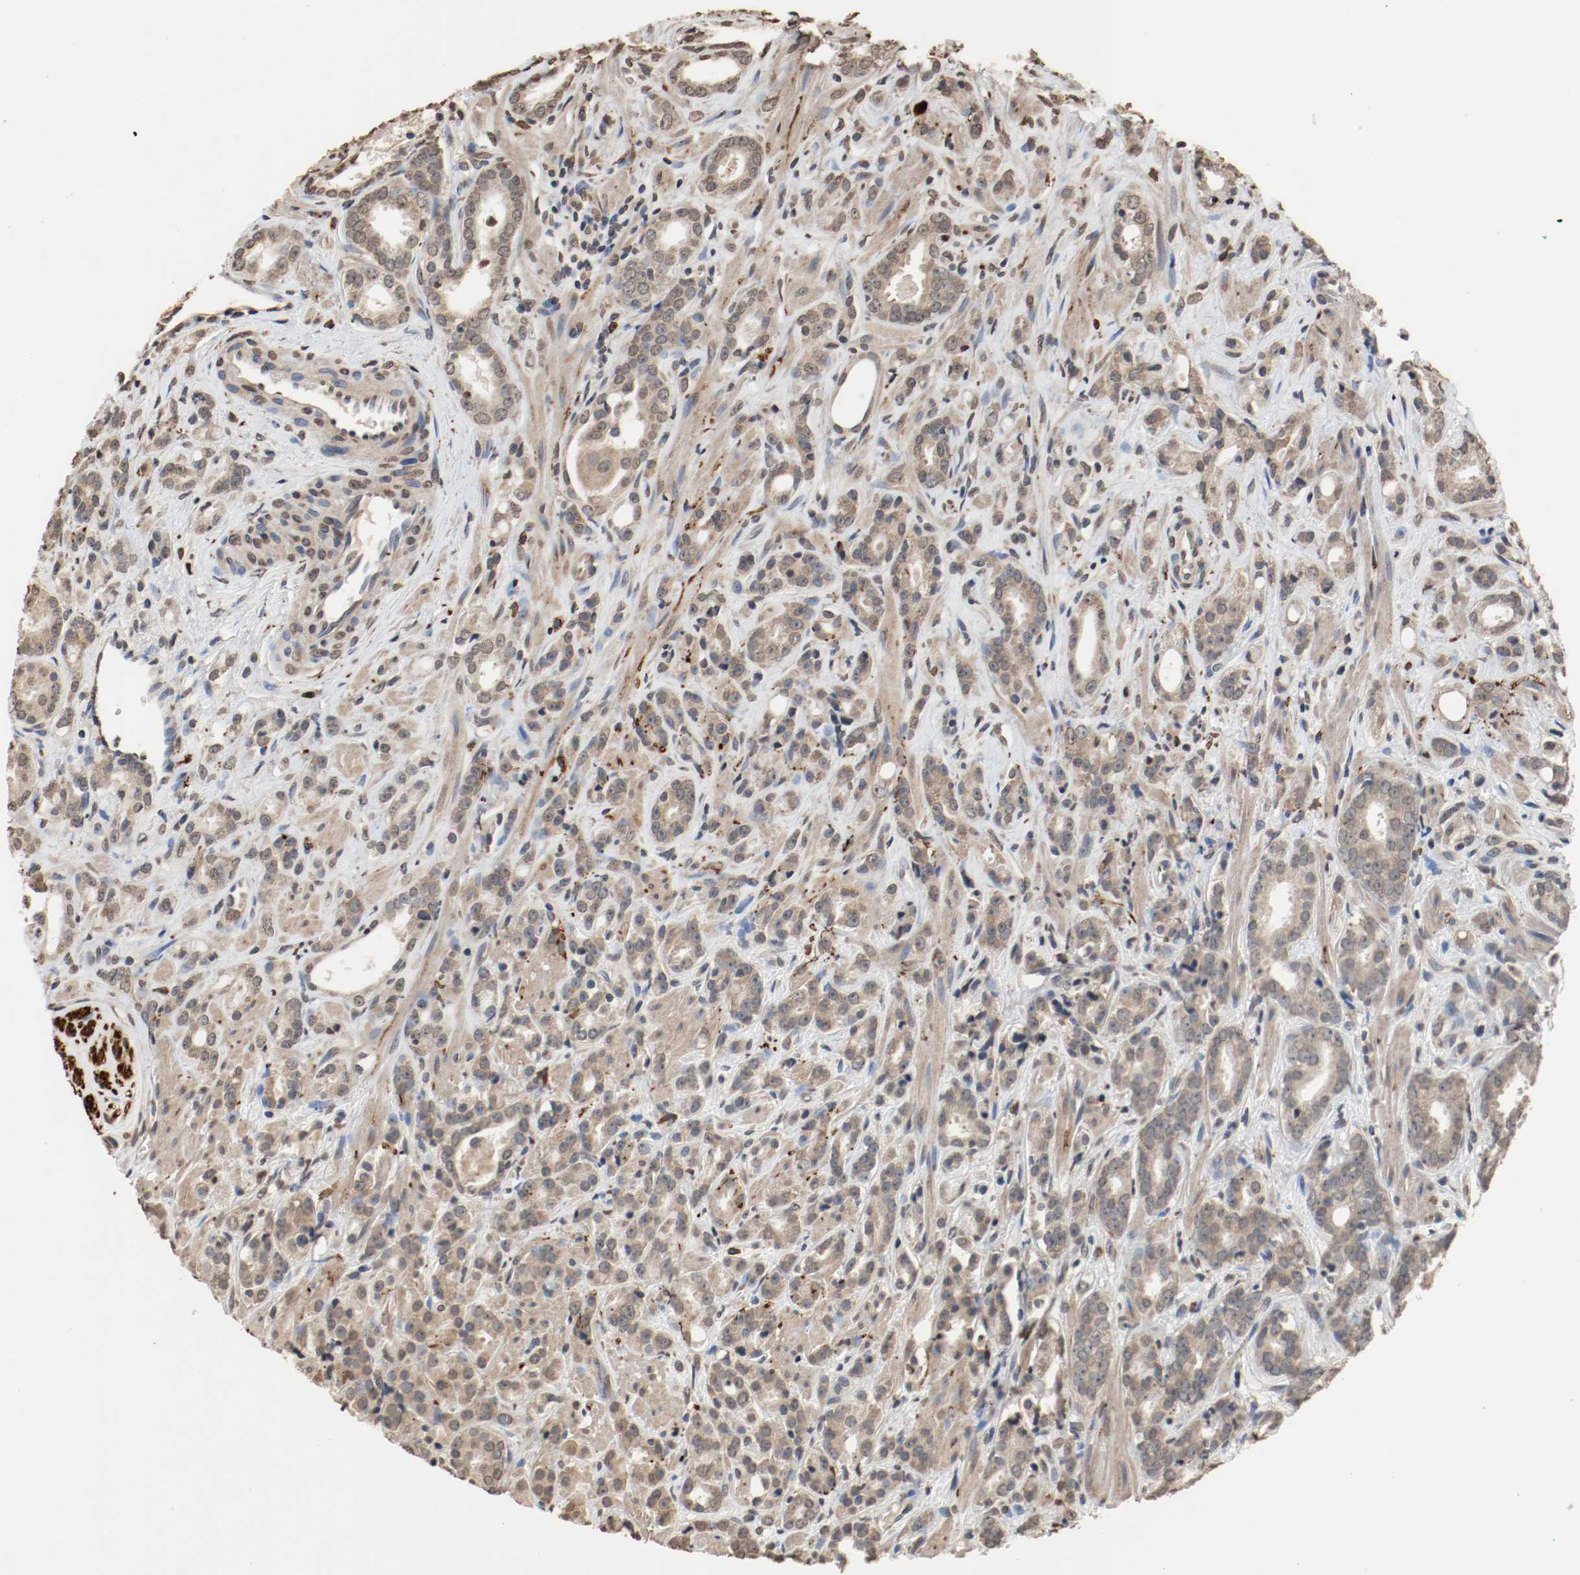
{"staining": {"intensity": "weak", "quantity": ">75%", "location": "cytoplasmic/membranous"}, "tissue": "prostate cancer", "cell_type": "Tumor cells", "image_type": "cancer", "snomed": [{"axis": "morphology", "description": "Adenocarcinoma, Low grade"}, {"axis": "topography", "description": "Prostate"}], "caption": "Weak cytoplasmic/membranous protein expression is appreciated in approximately >75% of tumor cells in prostate cancer.", "gene": "RTN4", "patient": {"sex": "male", "age": 57}}